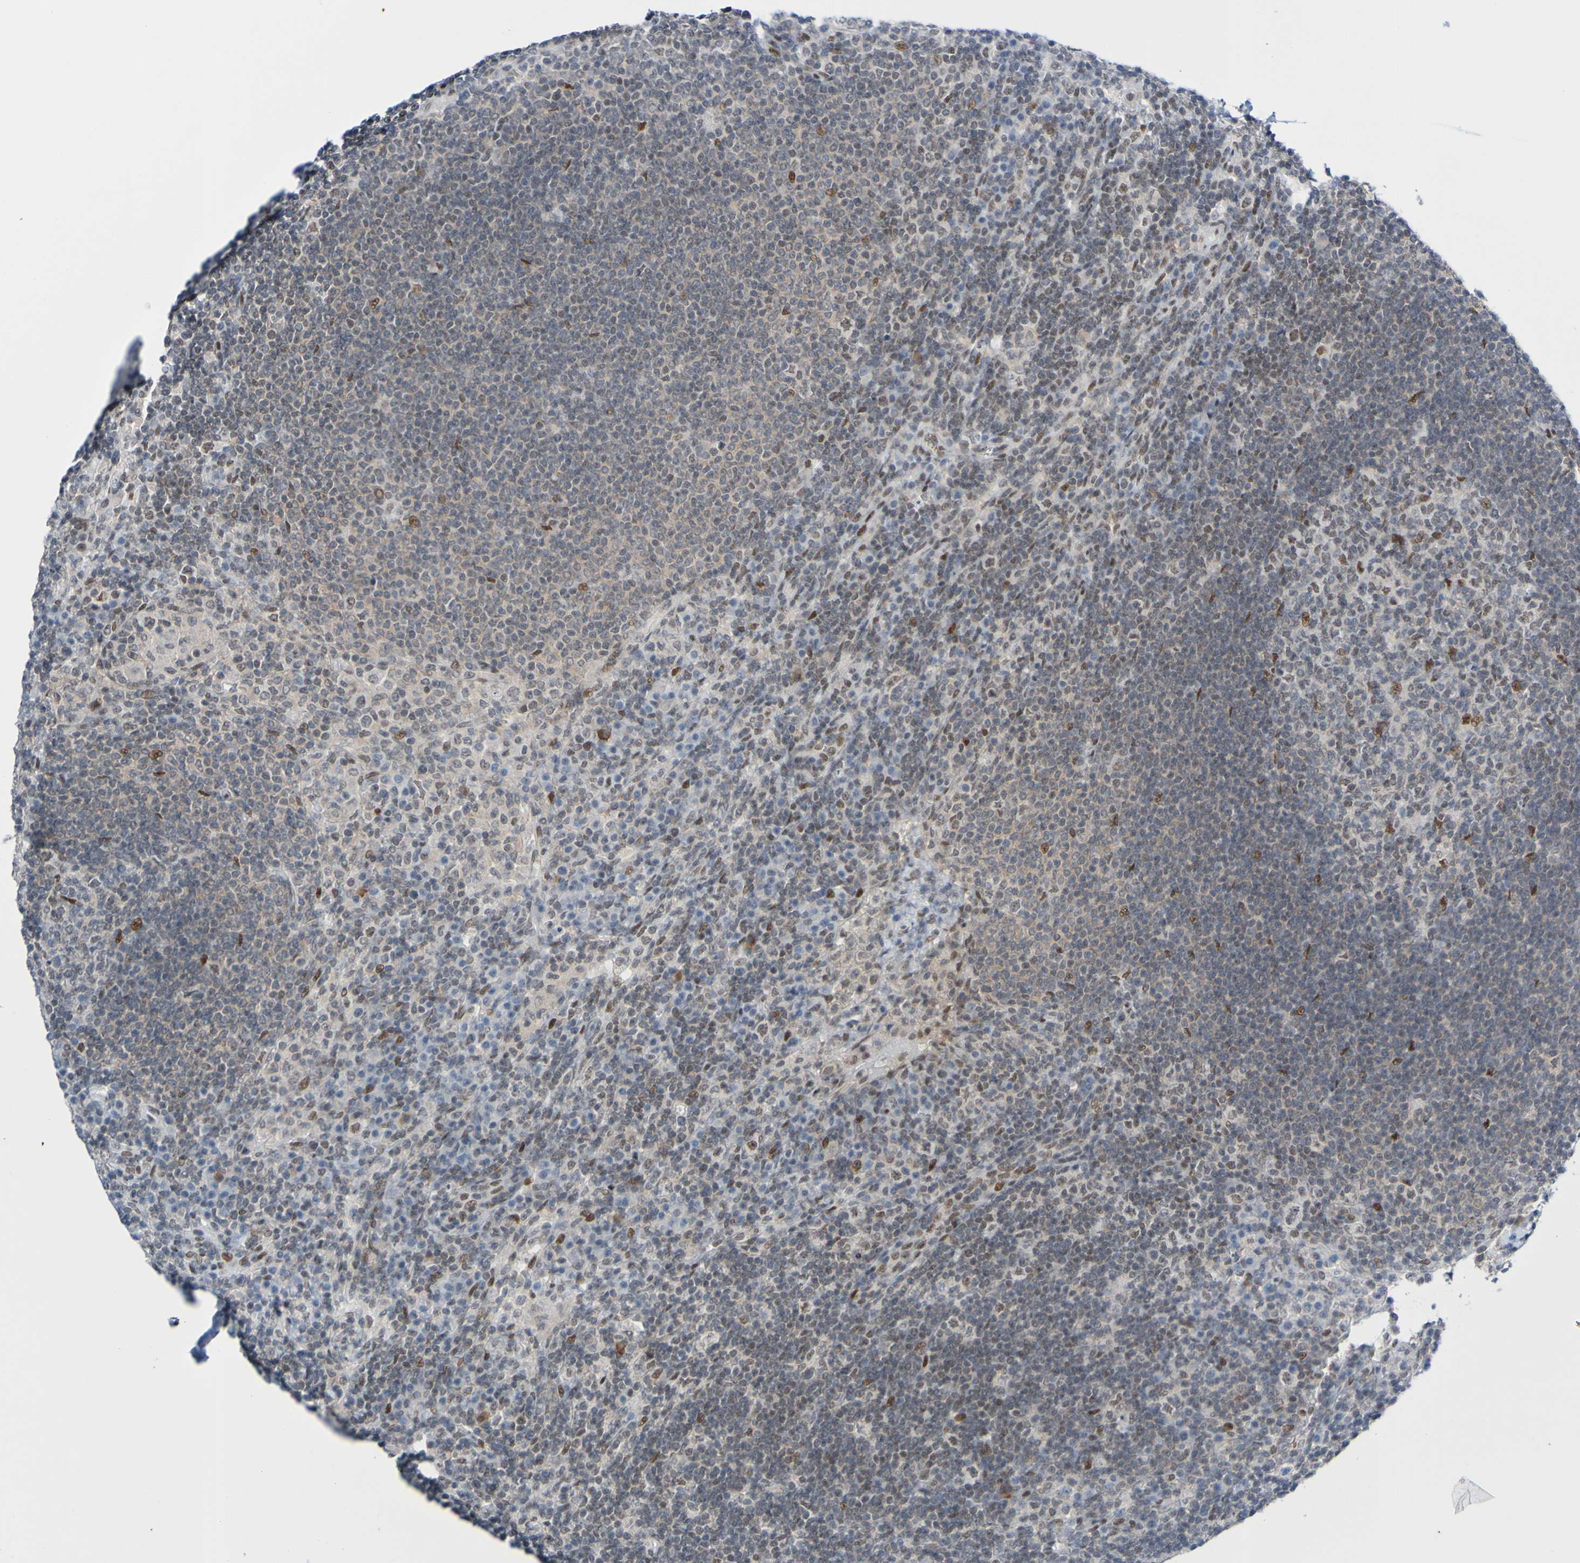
{"staining": {"intensity": "moderate", "quantity": "25%-75%", "location": "nuclear"}, "tissue": "lymph node", "cell_type": "Germinal center cells", "image_type": "normal", "snomed": [{"axis": "morphology", "description": "Normal tissue, NOS"}, {"axis": "topography", "description": "Lymph node"}], "caption": "Lymph node stained with IHC shows moderate nuclear expression in about 25%-75% of germinal center cells.", "gene": "PCGF1", "patient": {"sex": "female", "age": 53}}